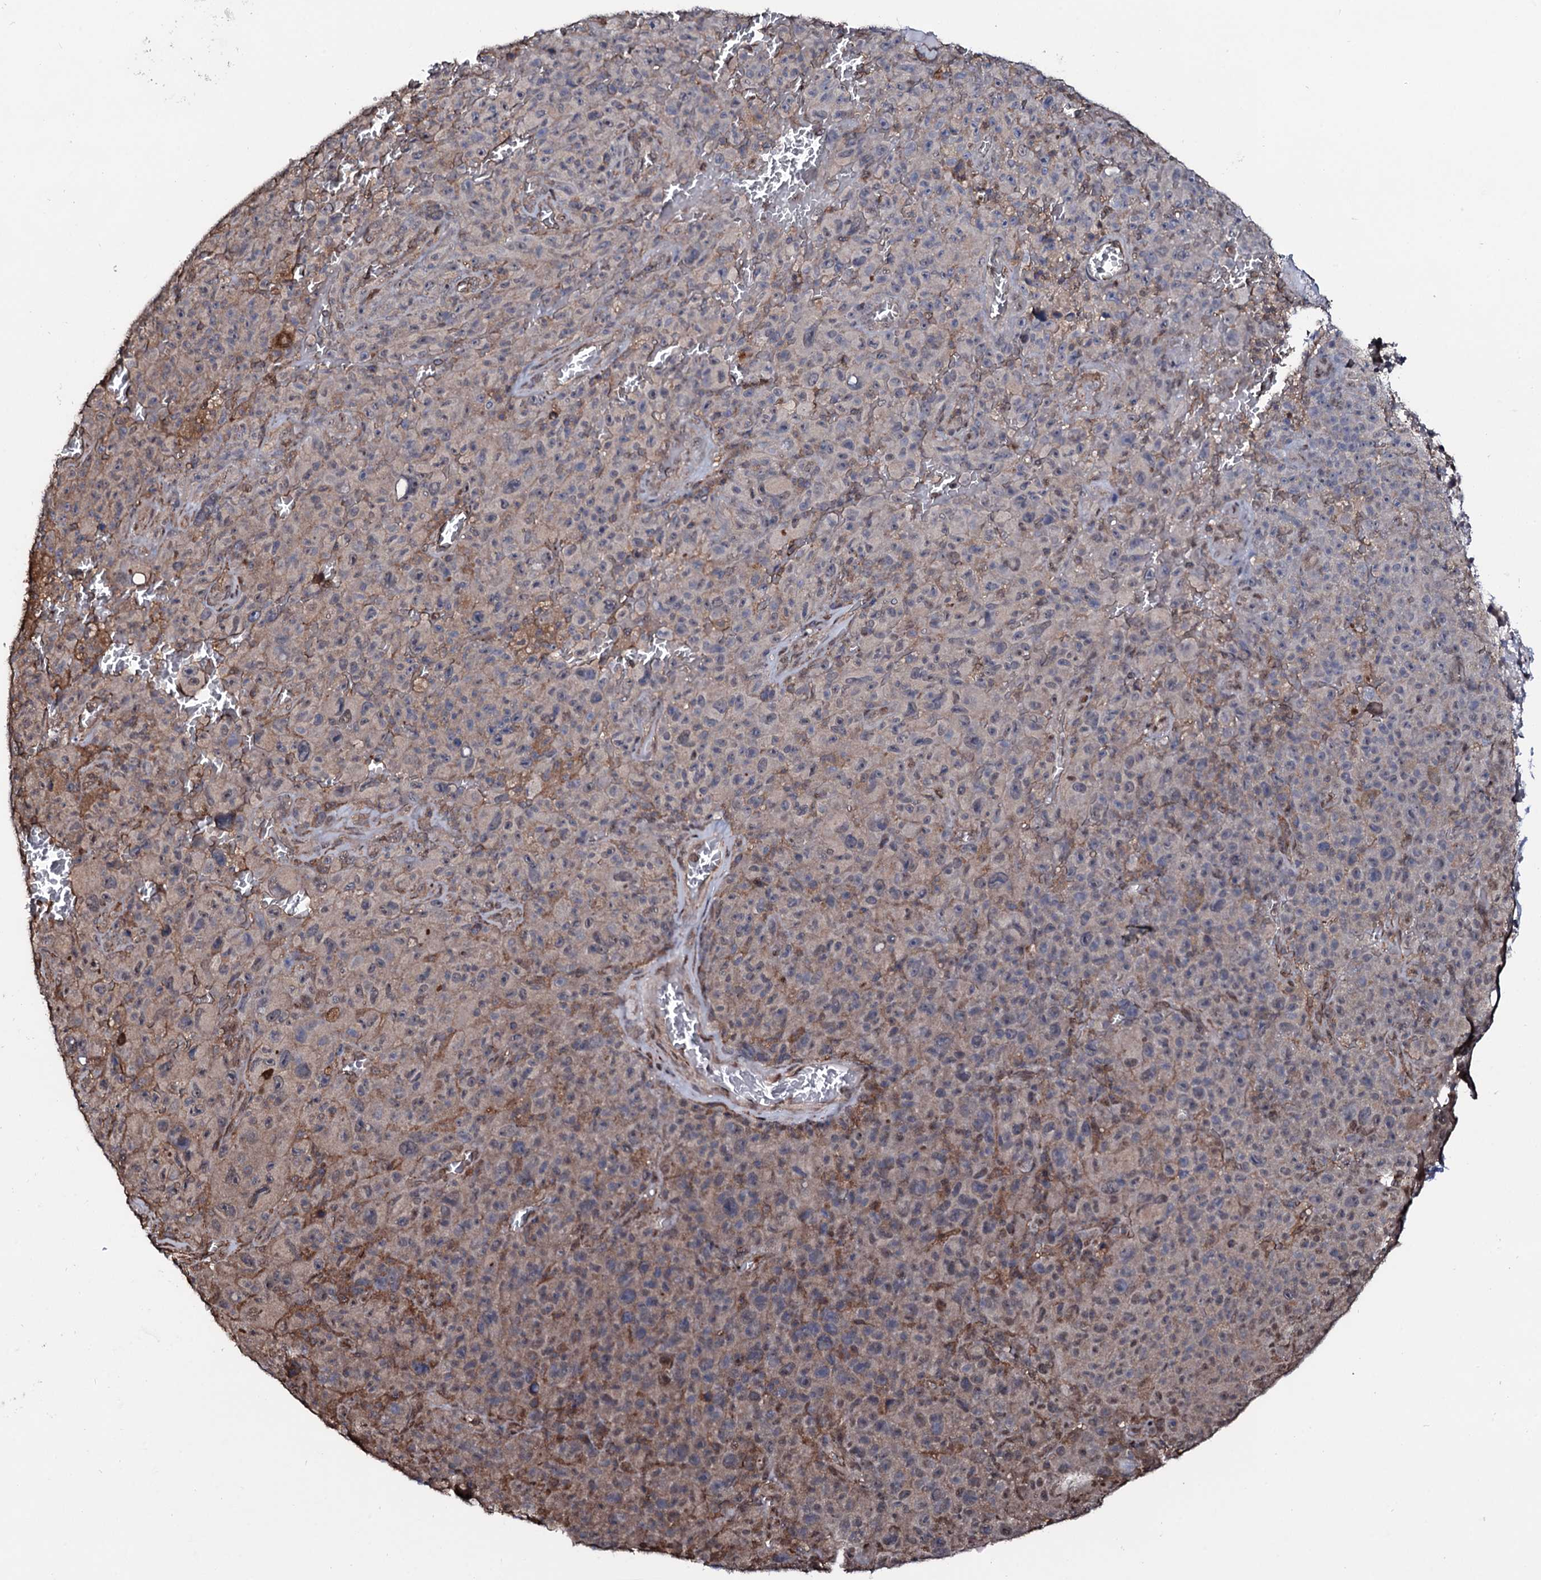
{"staining": {"intensity": "weak", "quantity": "25%-75%", "location": "cytoplasmic/membranous,nuclear"}, "tissue": "melanoma", "cell_type": "Tumor cells", "image_type": "cancer", "snomed": [{"axis": "morphology", "description": "Malignant melanoma, NOS"}, {"axis": "topography", "description": "Skin"}], "caption": "Immunohistochemistry micrograph of neoplastic tissue: human malignant melanoma stained using IHC shows low levels of weak protein expression localized specifically in the cytoplasmic/membranous and nuclear of tumor cells, appearing as a cytoplasmic/membranous and nuclear brown color.", "gene": "COG6", "patient": {"sex": "female", "age": 82}}